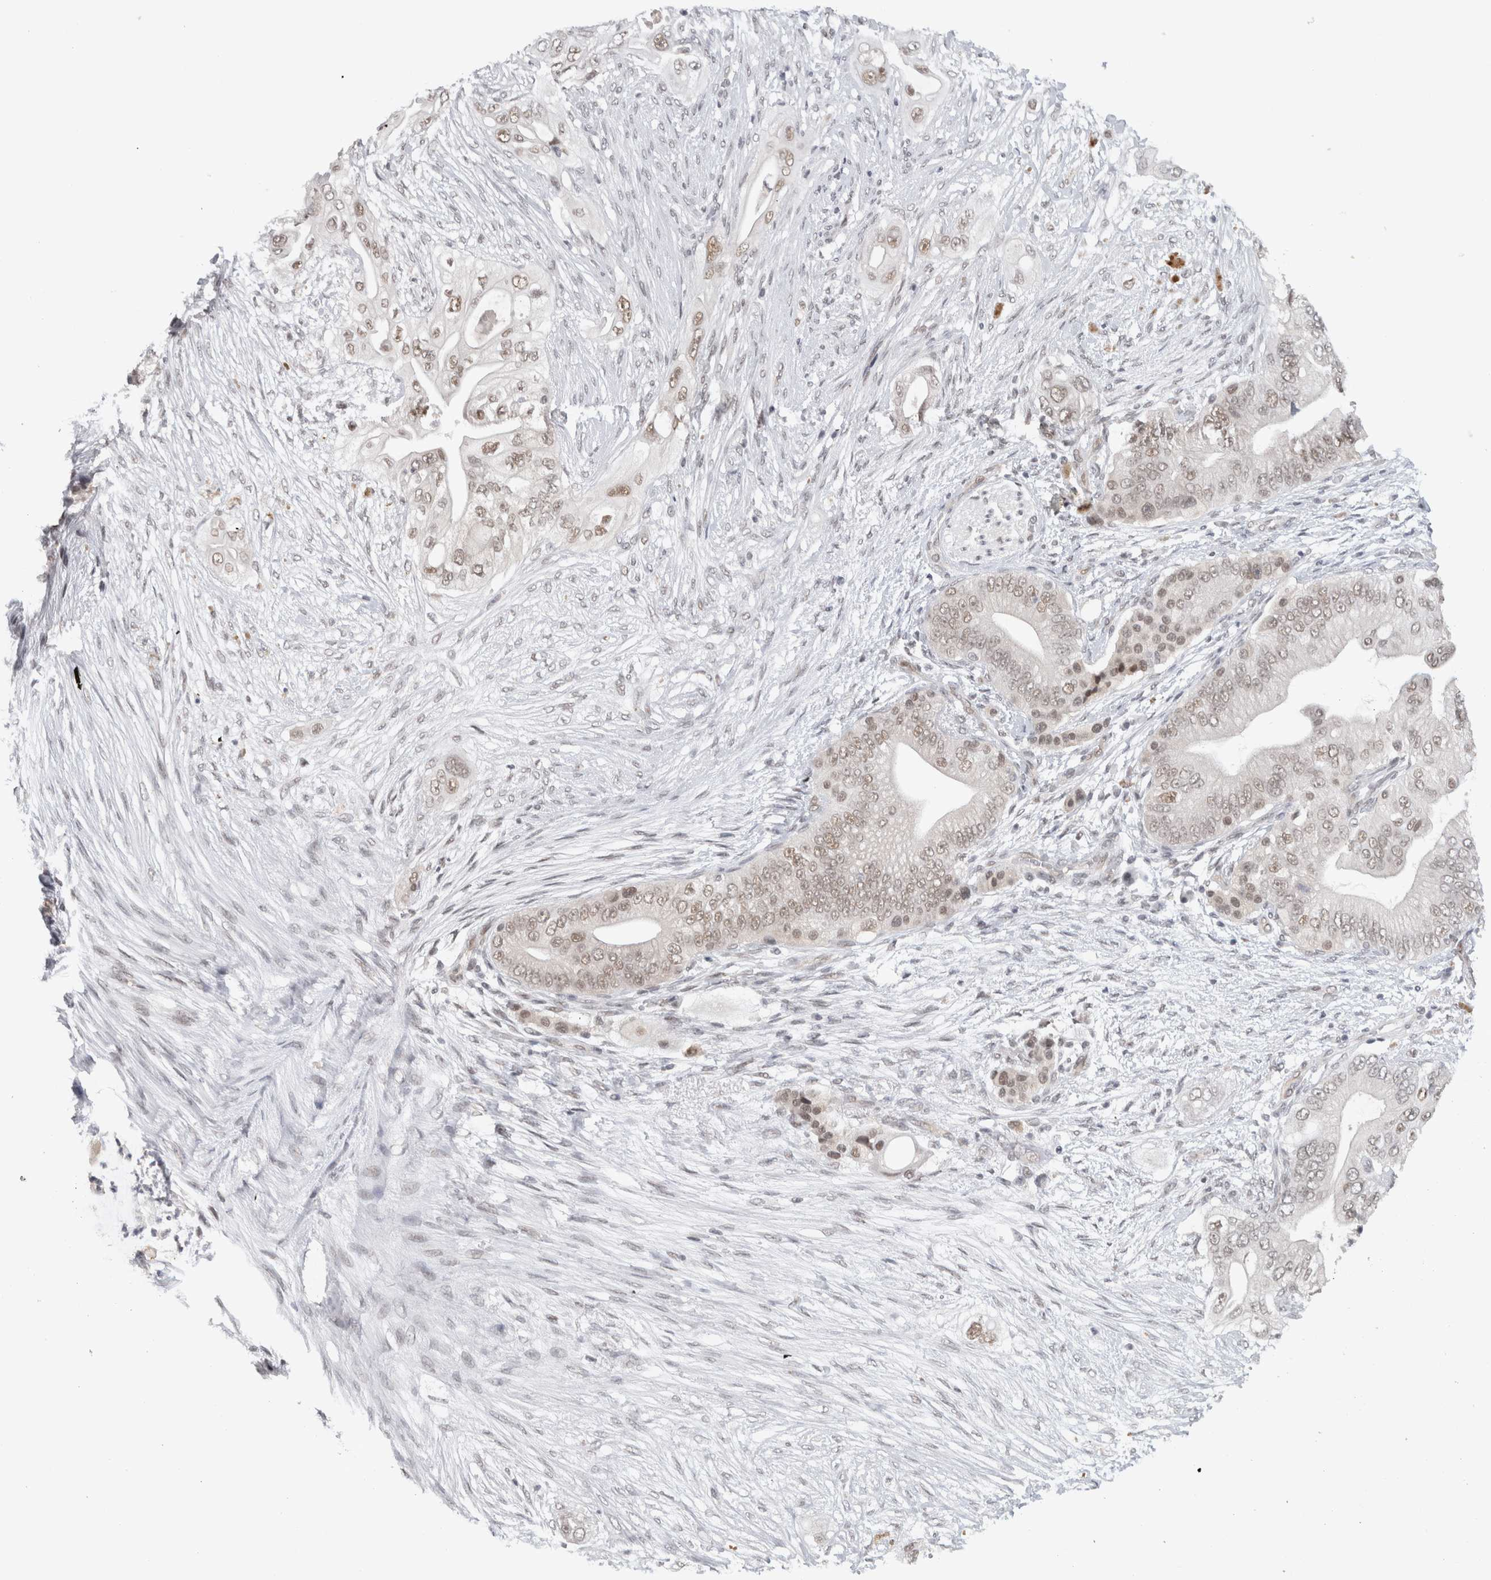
{"staining": {"intensity": "weak", "quantity": ">75%", "location": "nuclear"}, "tissue": "pancreatic cancer", "cell_type": "Tumor cells", "image_type": "cancer", "snomed": [{"axis": "morphology", "description": "Adenocarcinoma, NOS"}, {"axis": "topography", "description": "Pancreas"}], "caption": "High-magnification brightfield microscopy of pancreatic cancer stained with DAB (brown) and counterstained with hematoxylin (blue). tumor cells exhibit weak nuclear expression is present in approximately>75% of cells.", "gene": "PRXL2A", "patient": {"sex": "male", "age": 53}}